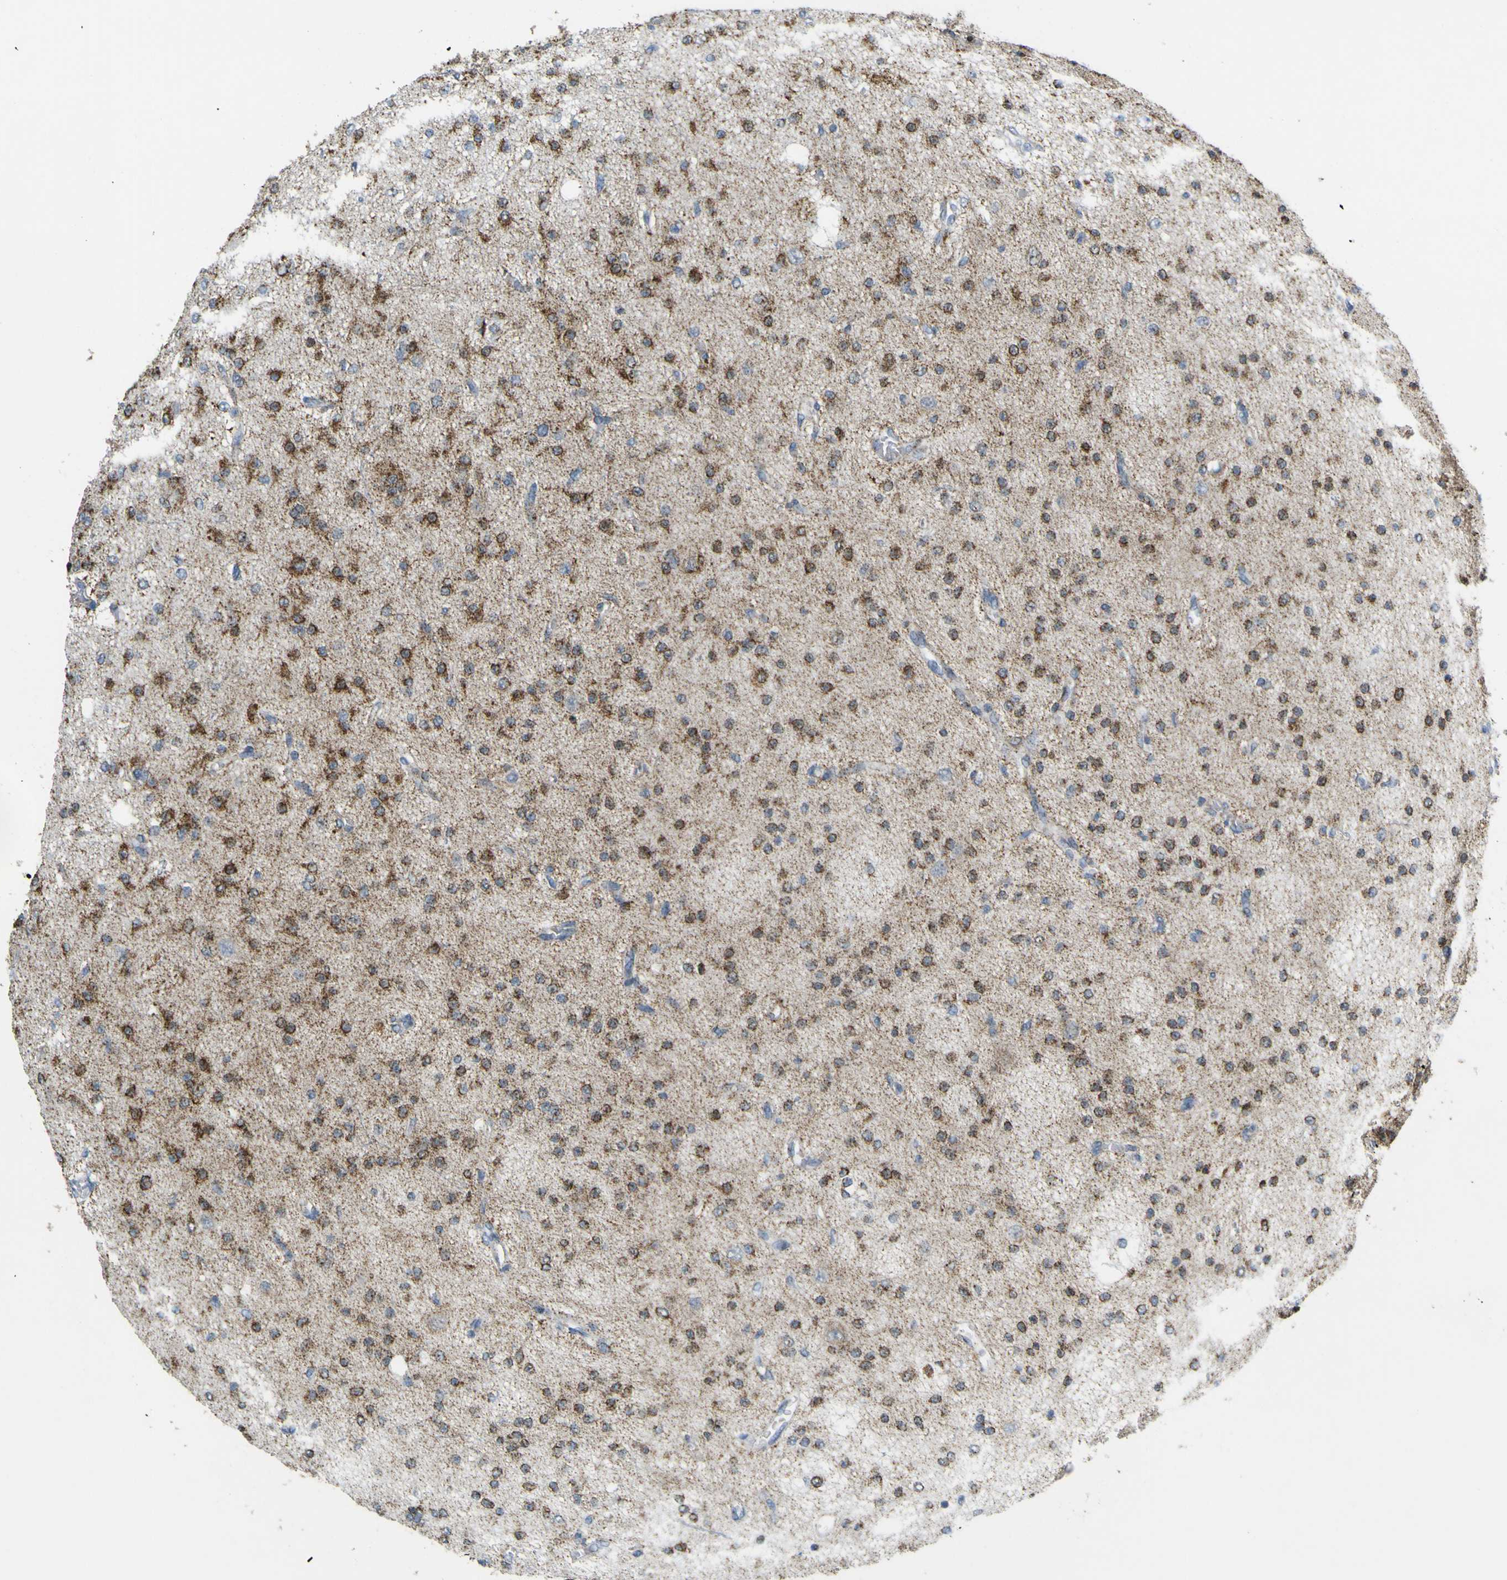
{"staining": {"intensity": "moderate", "quantity": ">75%", "location": "cytoplasmic/membranous"}, "tissue": "glioma", "cell_type": "Tumor cells", "image_type": "cancer", "snomed": [{"axis": "morphology", "description": "Glioma, malignant, Low grade"}, {"axis": "topography", "description": "Brain"}], "caption": "Glioma was stained to show a protein in brown. There is medium levels of moderate cytoplasmic/membranous staining in about >75% of tumor cells.", "gene": "ACBD5", "patient": {"sex": "male", "age": 38}}